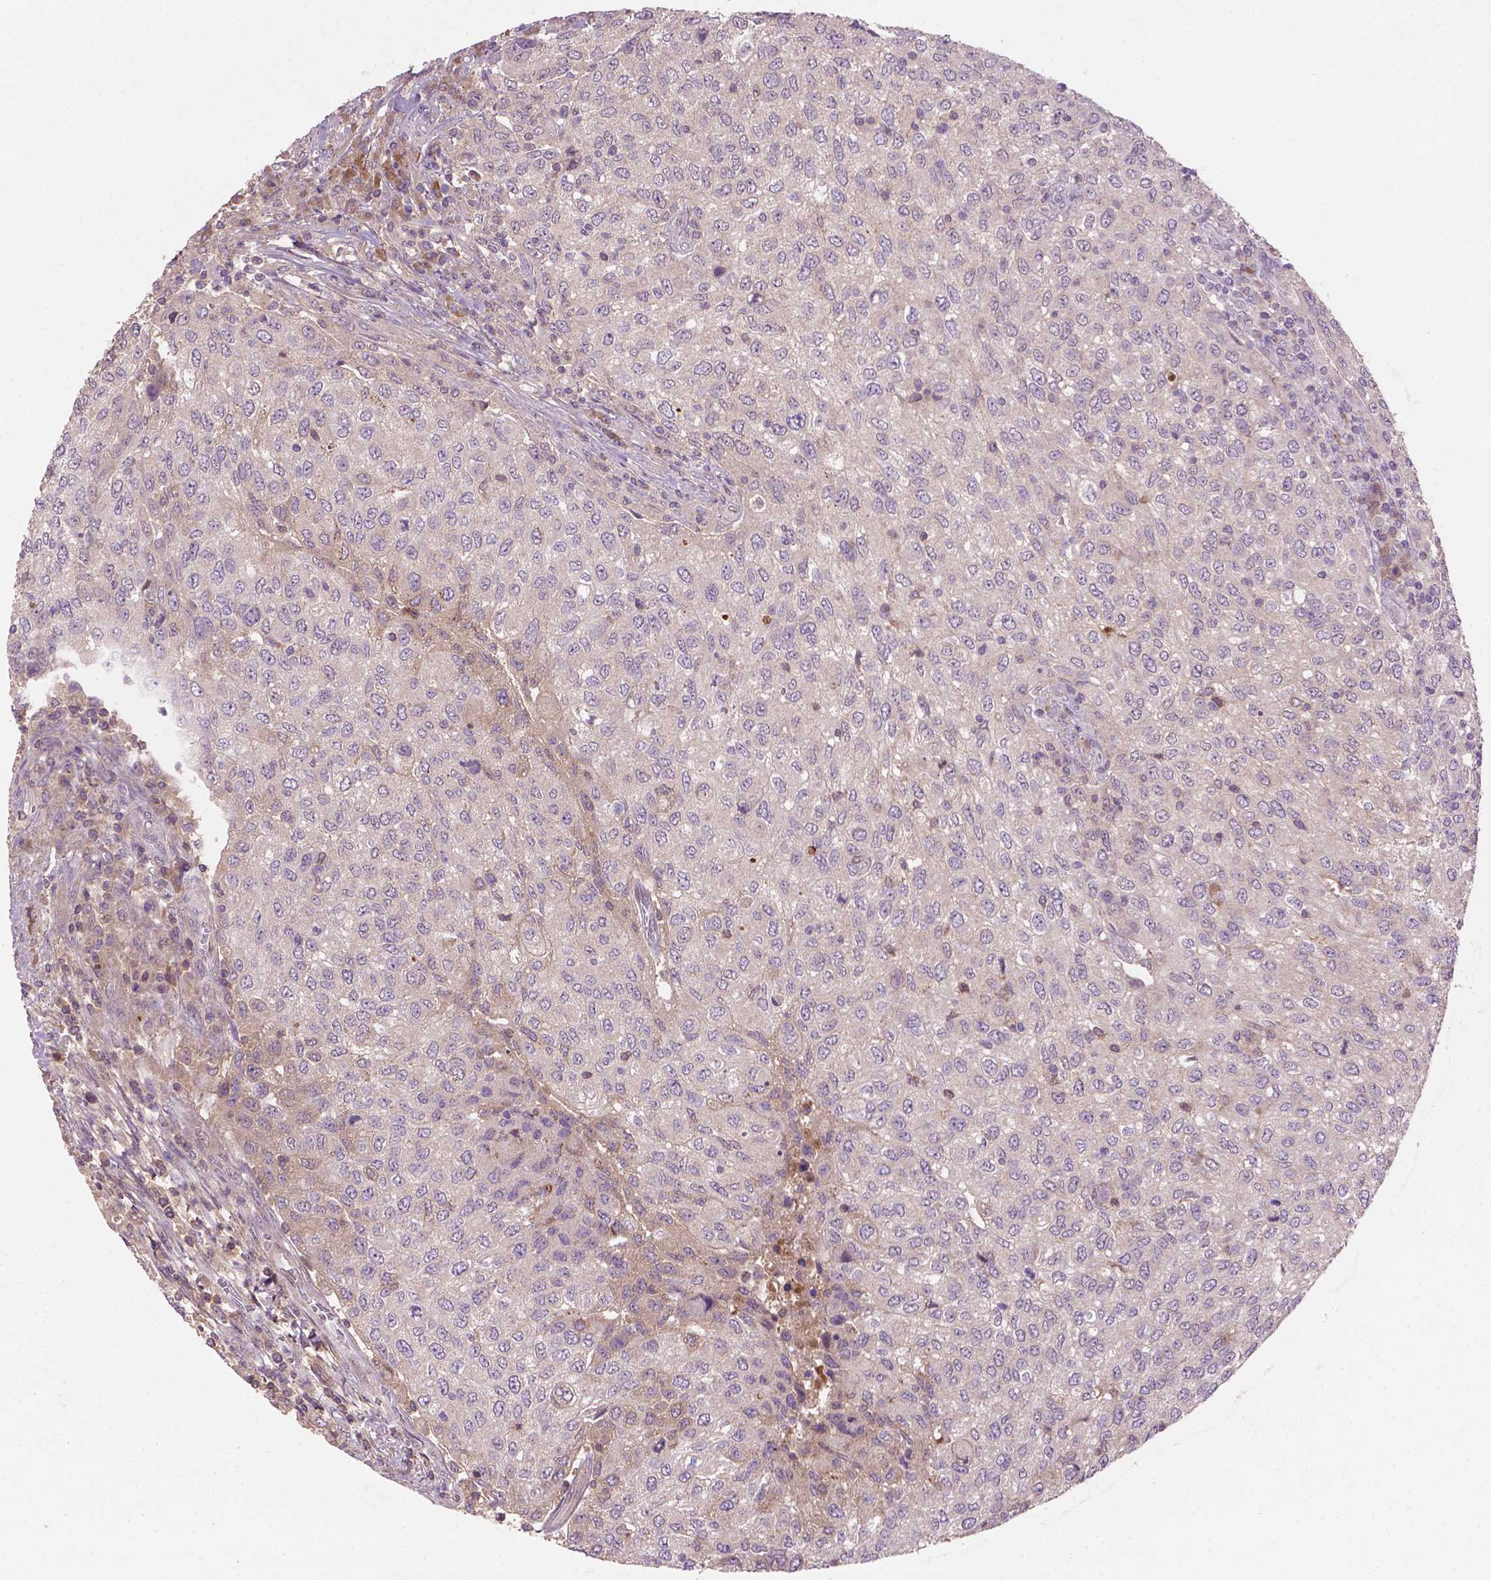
{"staining": {"intensity": "negative", "quantity": "none", "location": "none"}, "tissue": "urothelial cancer", "cell_type": "Tumor cells", "image_type": "cancer", "snomed": [{"axis": "morphology", "description": "Urothelial carcinoma, High grade"}, {"axis": "topography", "description": "Urinary bladder"}], "caption": "The micrograph exhibits no staining of tumor cells in urothelial cancer. Nuclei are stained in blue.", "gene": "SOX17", "patient": {"sex": "female", "age": 78}}